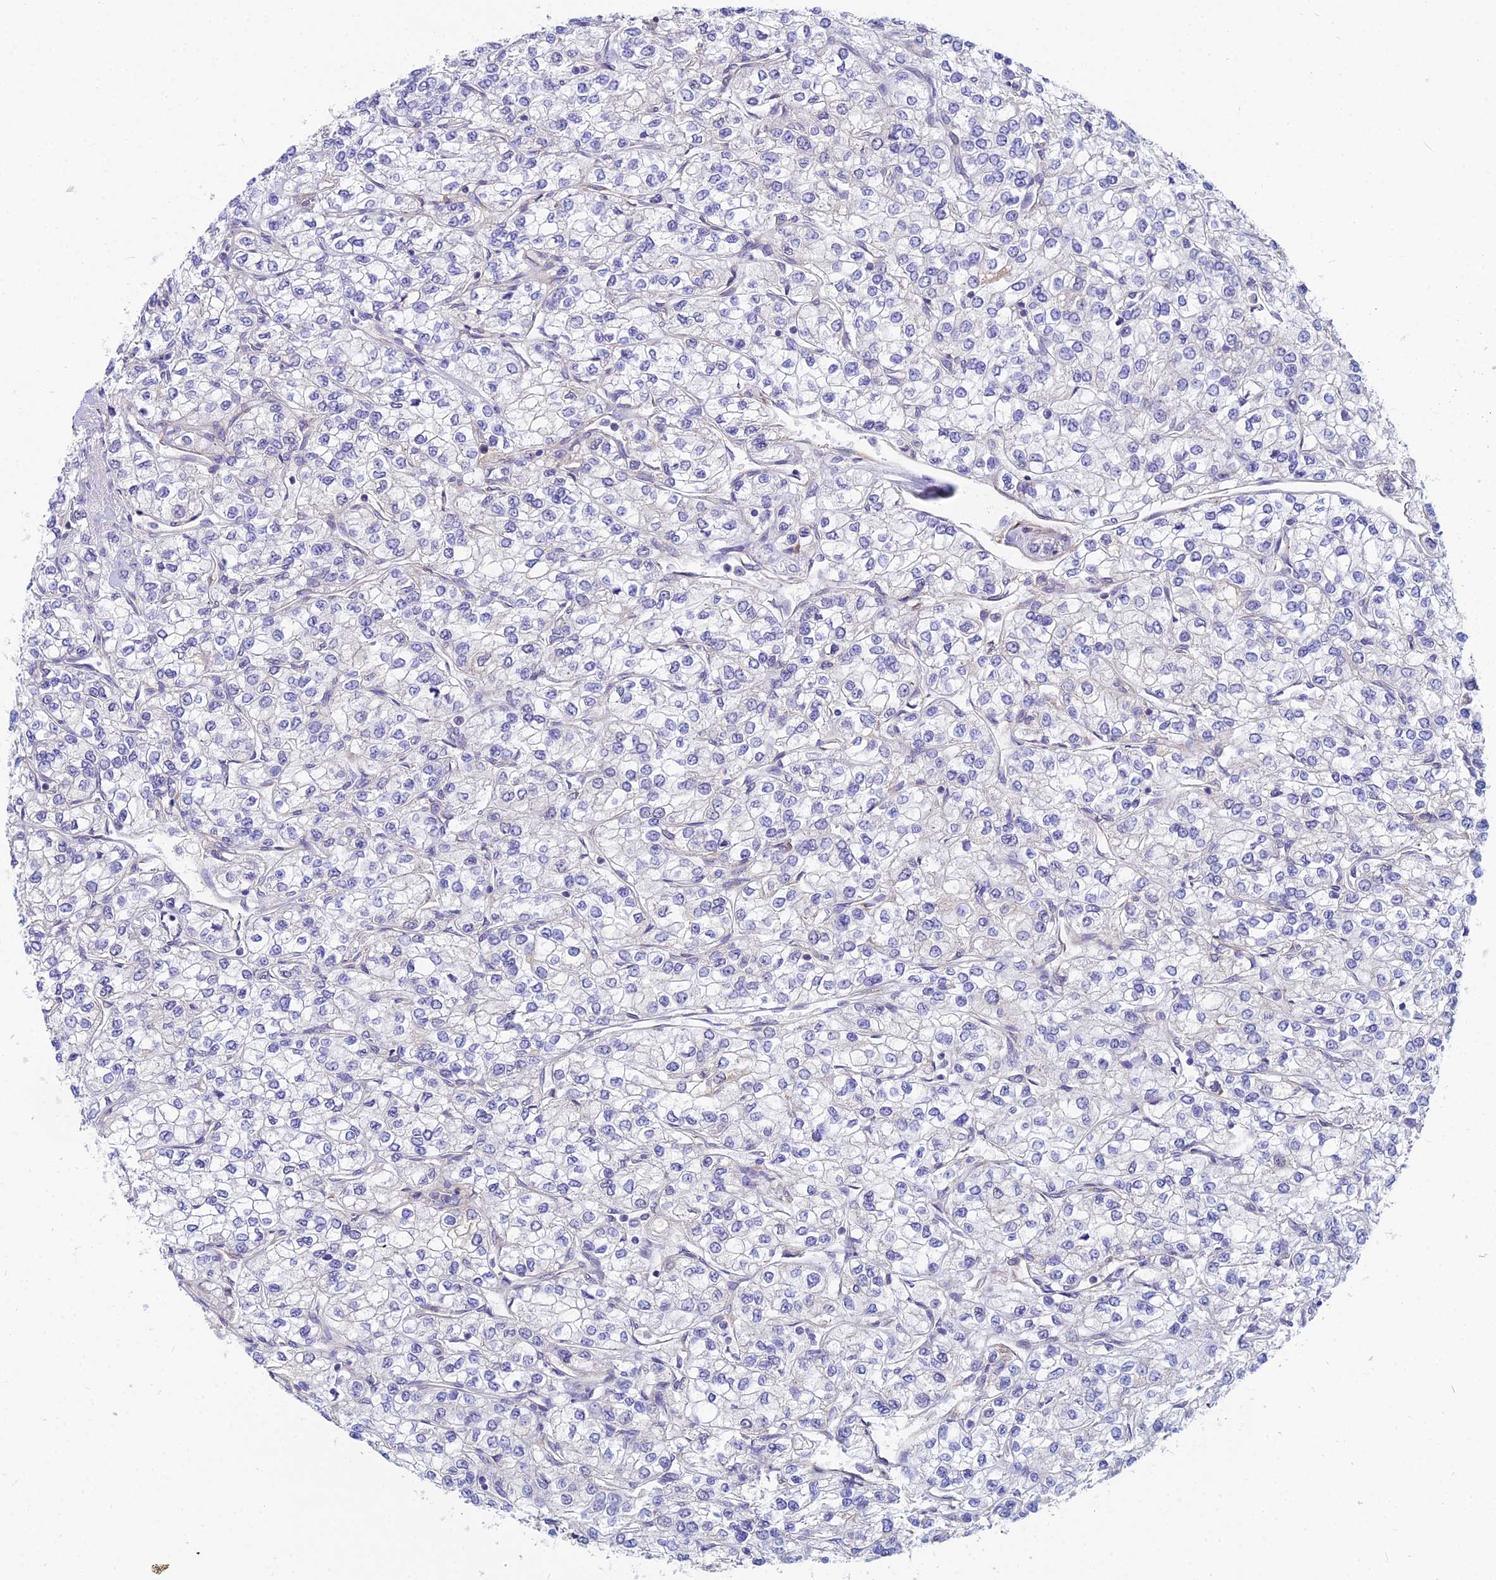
{"staining": {"intensity": "negative", "quantity": "none", "location": "none"}, "tissue": "renal cancer", "cell_type": "Tumor cells", "image_type": "cancer", "snomed": [{"axis": "morphology", "description": "Adenocarcinoma, NOS"}, {"axis": "topography", "description": "Kidney"}], "caption": "This histopathology image is of renal cancer (adenocarcinoma) stained with IHC to label a protein in brown with the nuclei are counter-stained blue. There is no staining in tumor cells.", "gene": "TXLNA", "patient": {"sex": "male", "age": 80}}